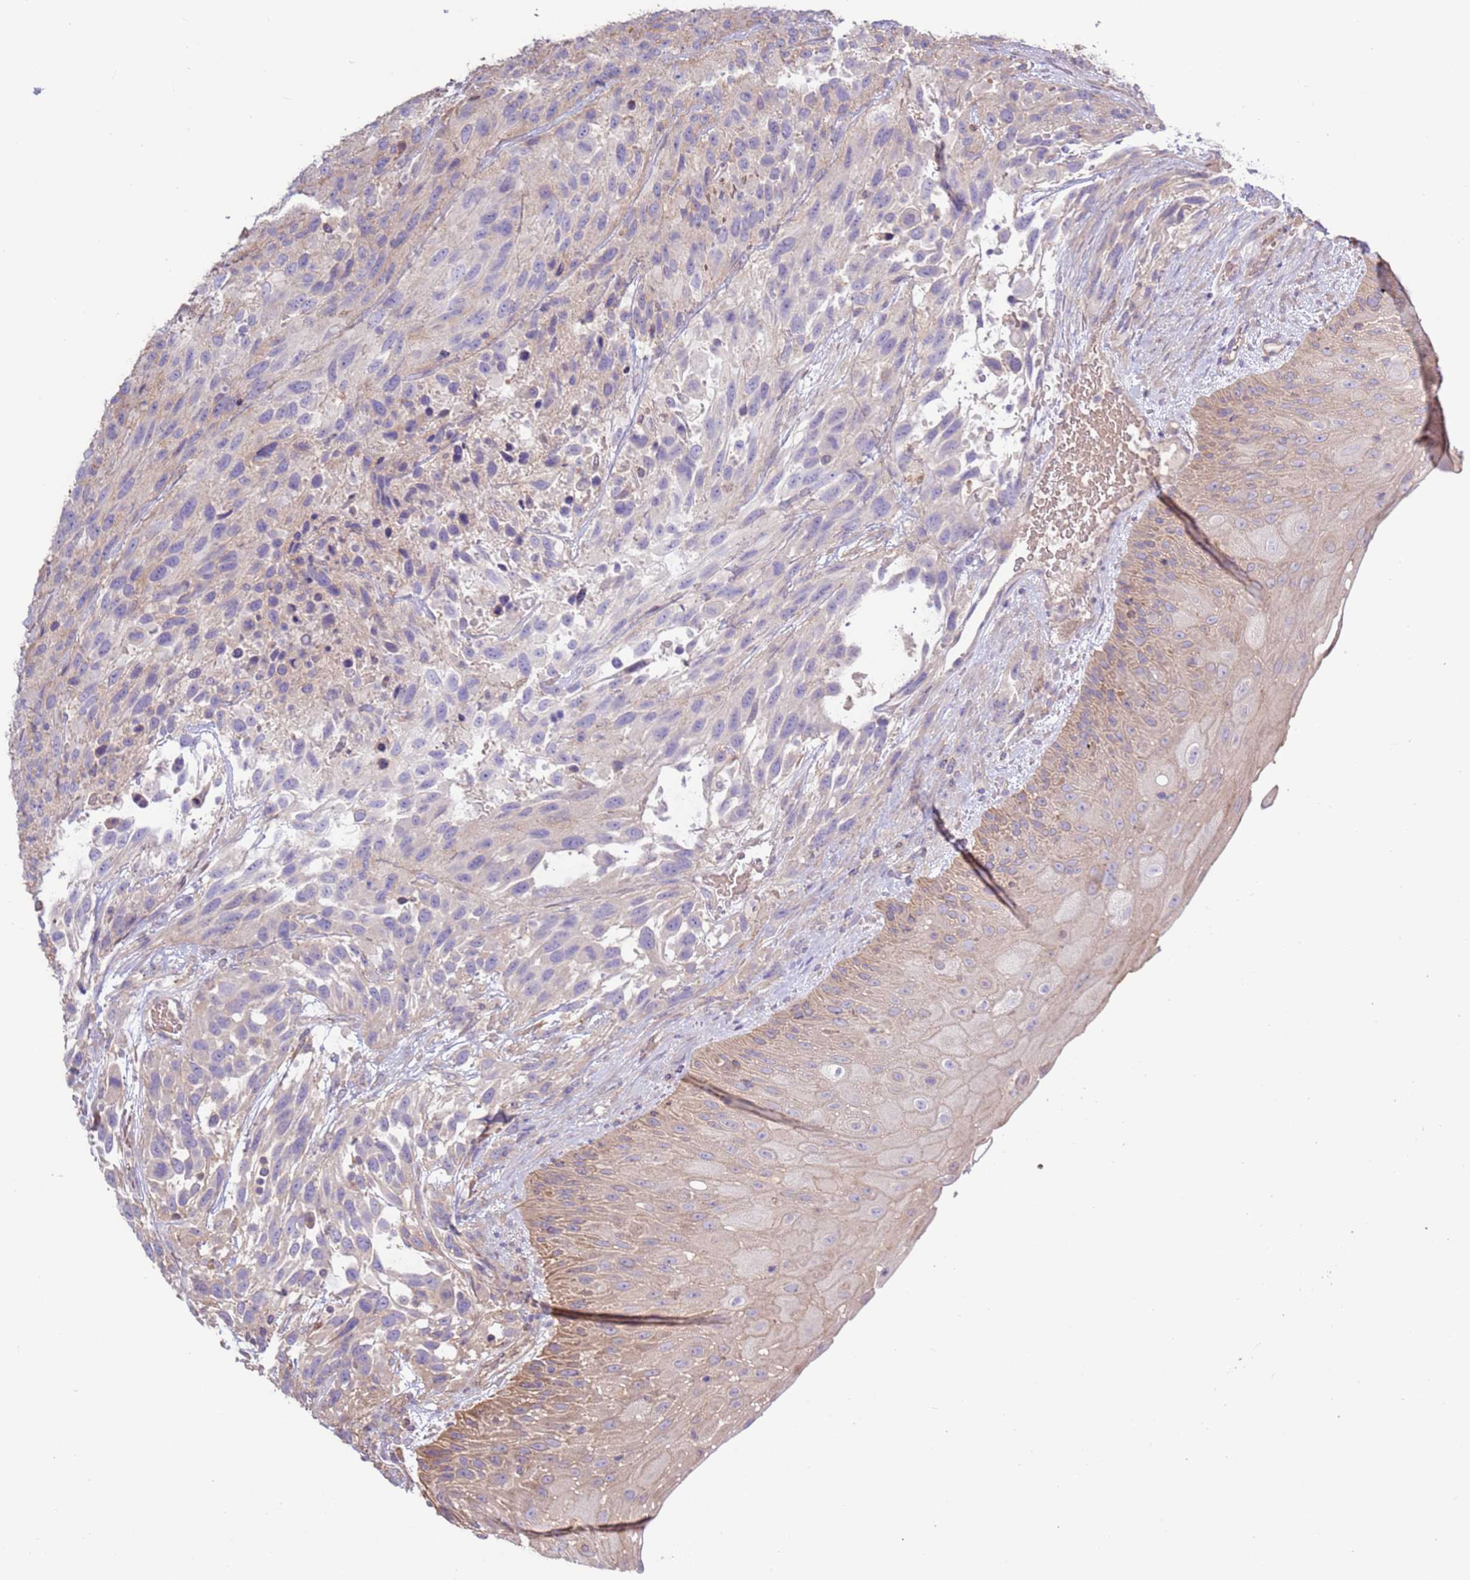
{"staining": {"intensity": "negative", "quantity": "none", "location": "none"}, "tissue": "urothelial cancer", "cell_type": "Tumor cells", "image_type": "cancer", "snomed": [{"axis": "morphology", "description": "Urothelial carcinoma, High grade"}, {"axis": "topography", "description": "Urinary bladder"}], "caption": "A high-resolution photomicrograph shows IHC staining of high-grade urothelial carcinoma, which reveals no significant expression in tumor cells.", "gene": "EVA1B", "patient": {"sex": "female", "age": 70}}